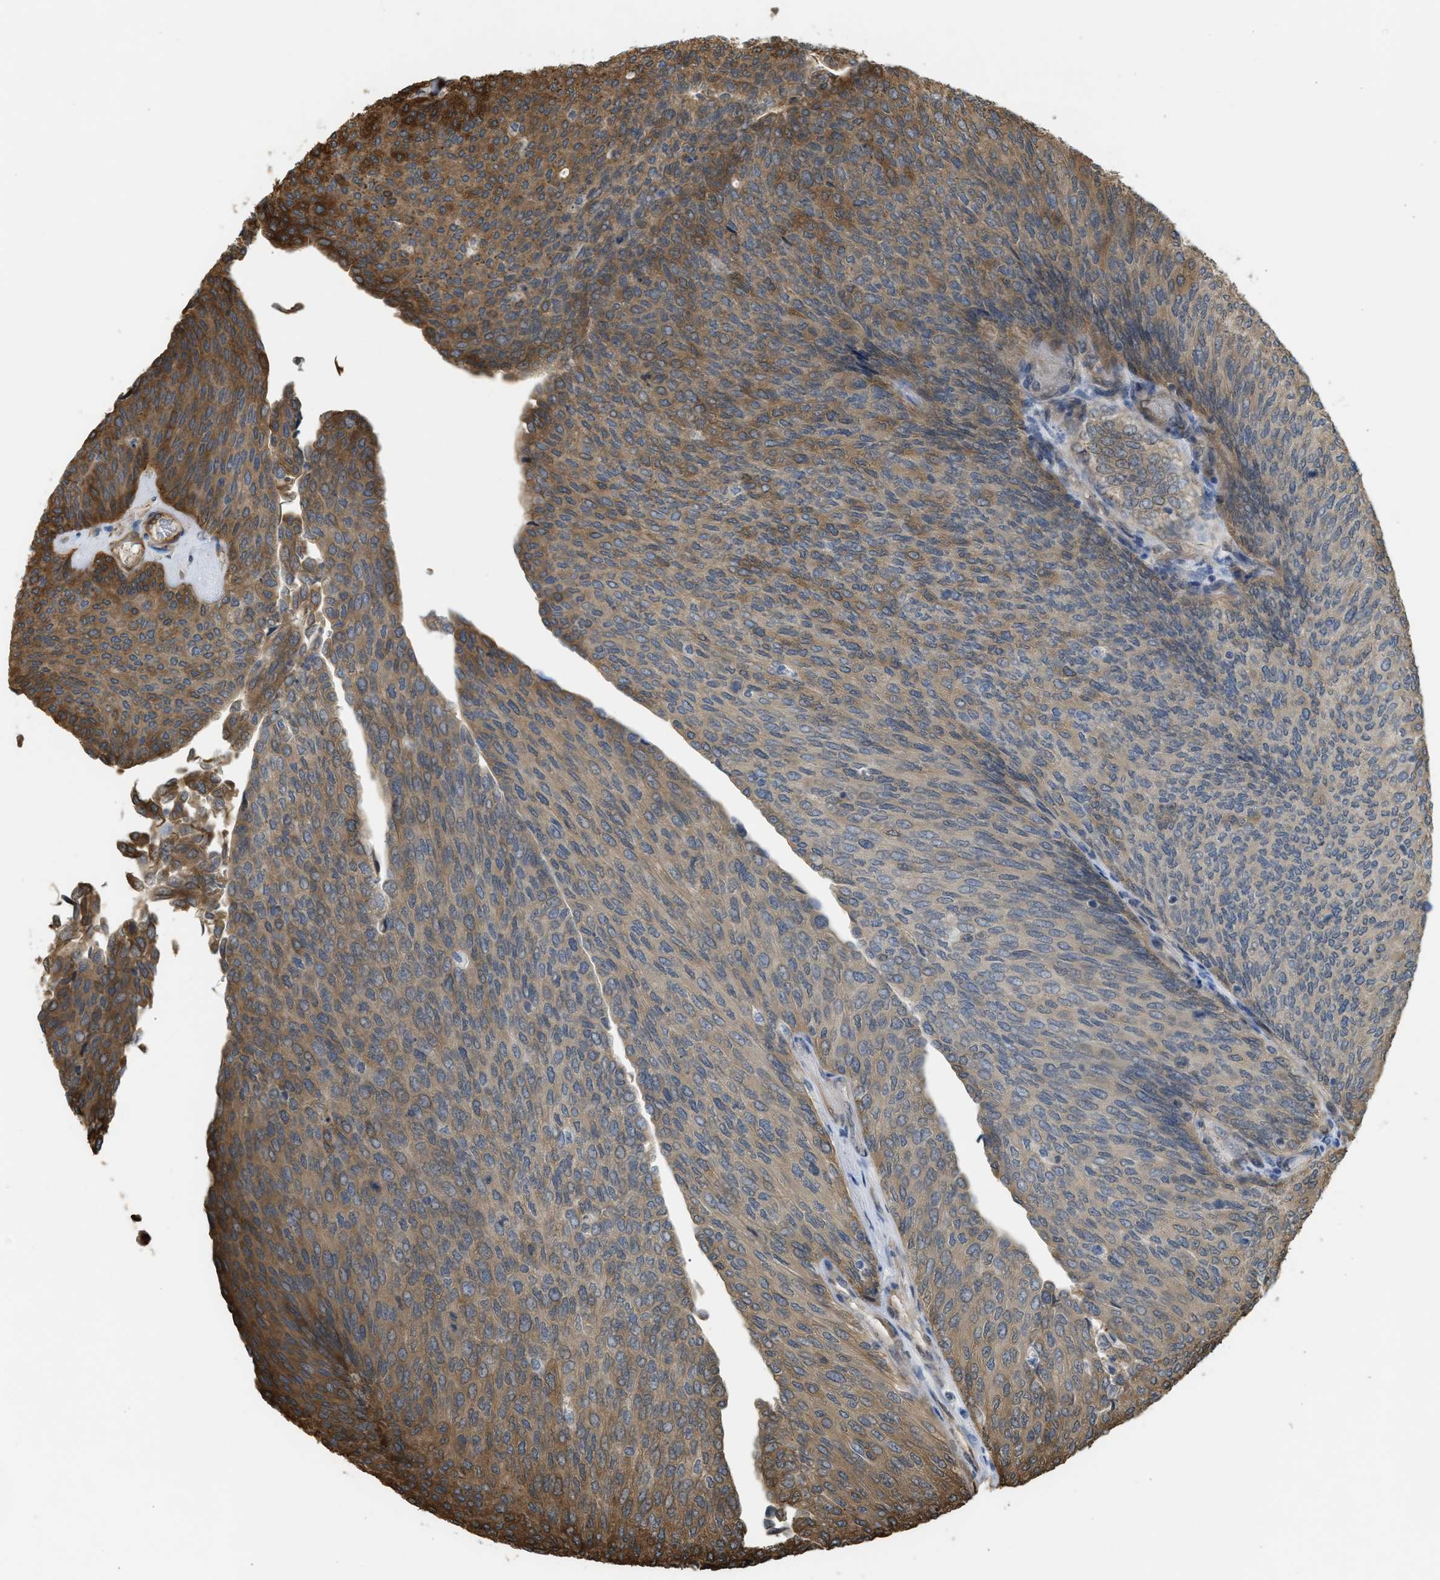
{"staining": {"intensity": "moderate", "quantity": "25%-75%", "location": "cytoplasmic/membranous"}, "tissue": "urothelial cancer", "cell_type": "Tumor cells", "image_type": "cancer", "snomed": [{"axis": "morphology", "description": "Urothelial carcinoma, Low grade"}, {"axis": "topography", "description": "Urinary bladder"}], "caption": "Tumor cells demonstrate medium levels of moderate cytoplasmic/membranous positivity in about 25%-75% of cells in human urothelial cancer. (brown staining indicates protein expression, while blue staining denotes nuclei).", "gene": "BAG3", "patient": {"sex": "female", "age": 79}}